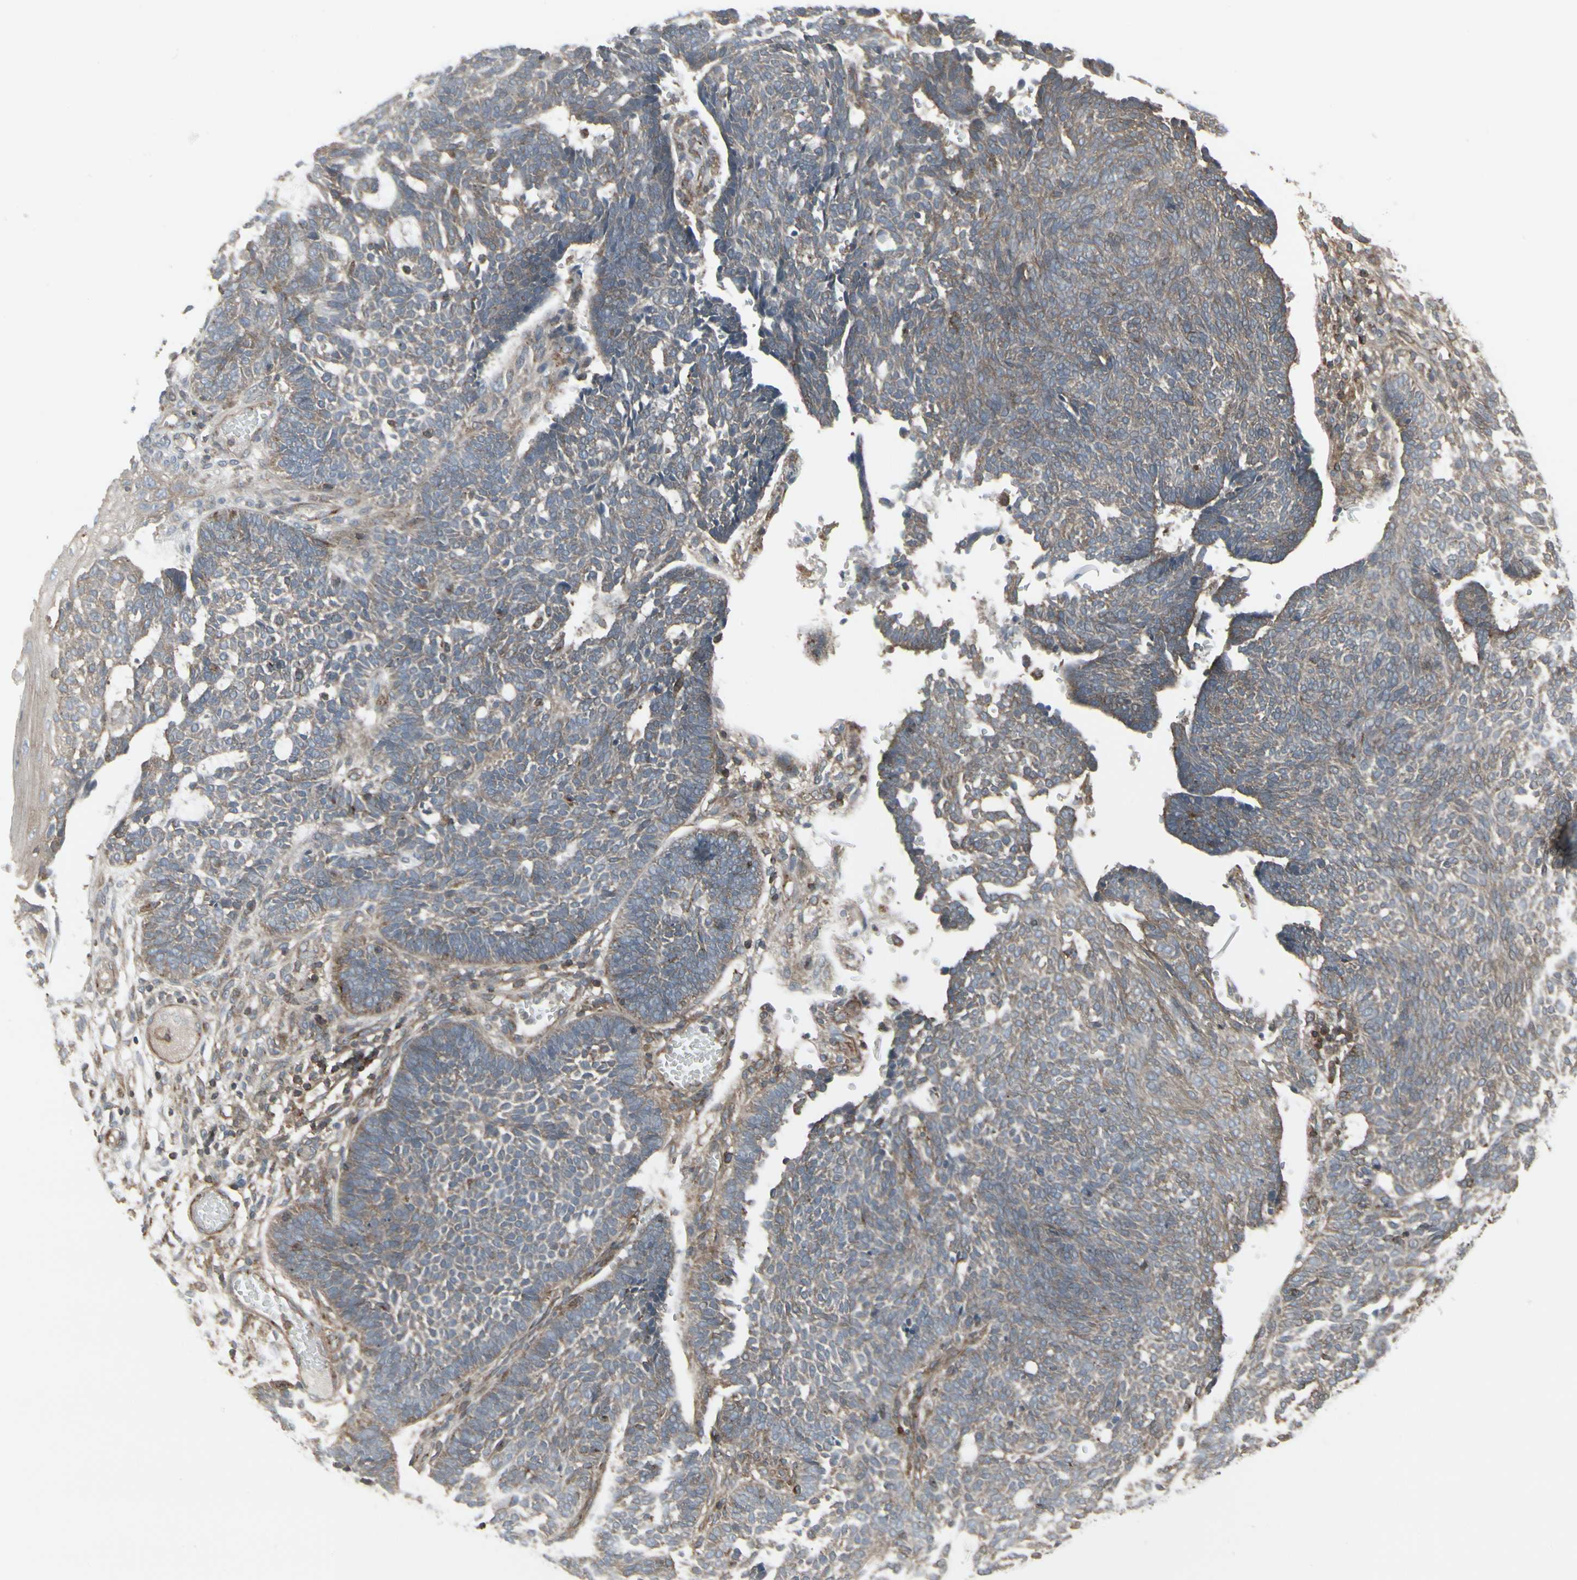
{"staining": {"intensity": "weak", "quantity": ">75%", "location": "cytoplasmic/membranous"}, "tissue": "skin cancer", "cell_type": "Tumor cells", "image_type": "cancer", "snomed": [{"axis": "morphology", "description": "Normal tissue, NOS"}, {"axis": "morphology", "description": "Basal cell carcinoma"}, {"axis": "topography", "description": "Skin"}], "caption": "Immunohistochemistry micrograph of neoplastic tissue: skin basal cell carcinoma stained using immunohistochemistry shows low levels of weak protein expression localized specifically in the cytoplasmic/membranous of tumor cells, appearing as a cytoplasmic/membranous brown color.", "gene": "EPS15", "patient": {"sex": "male", "age": 87}}